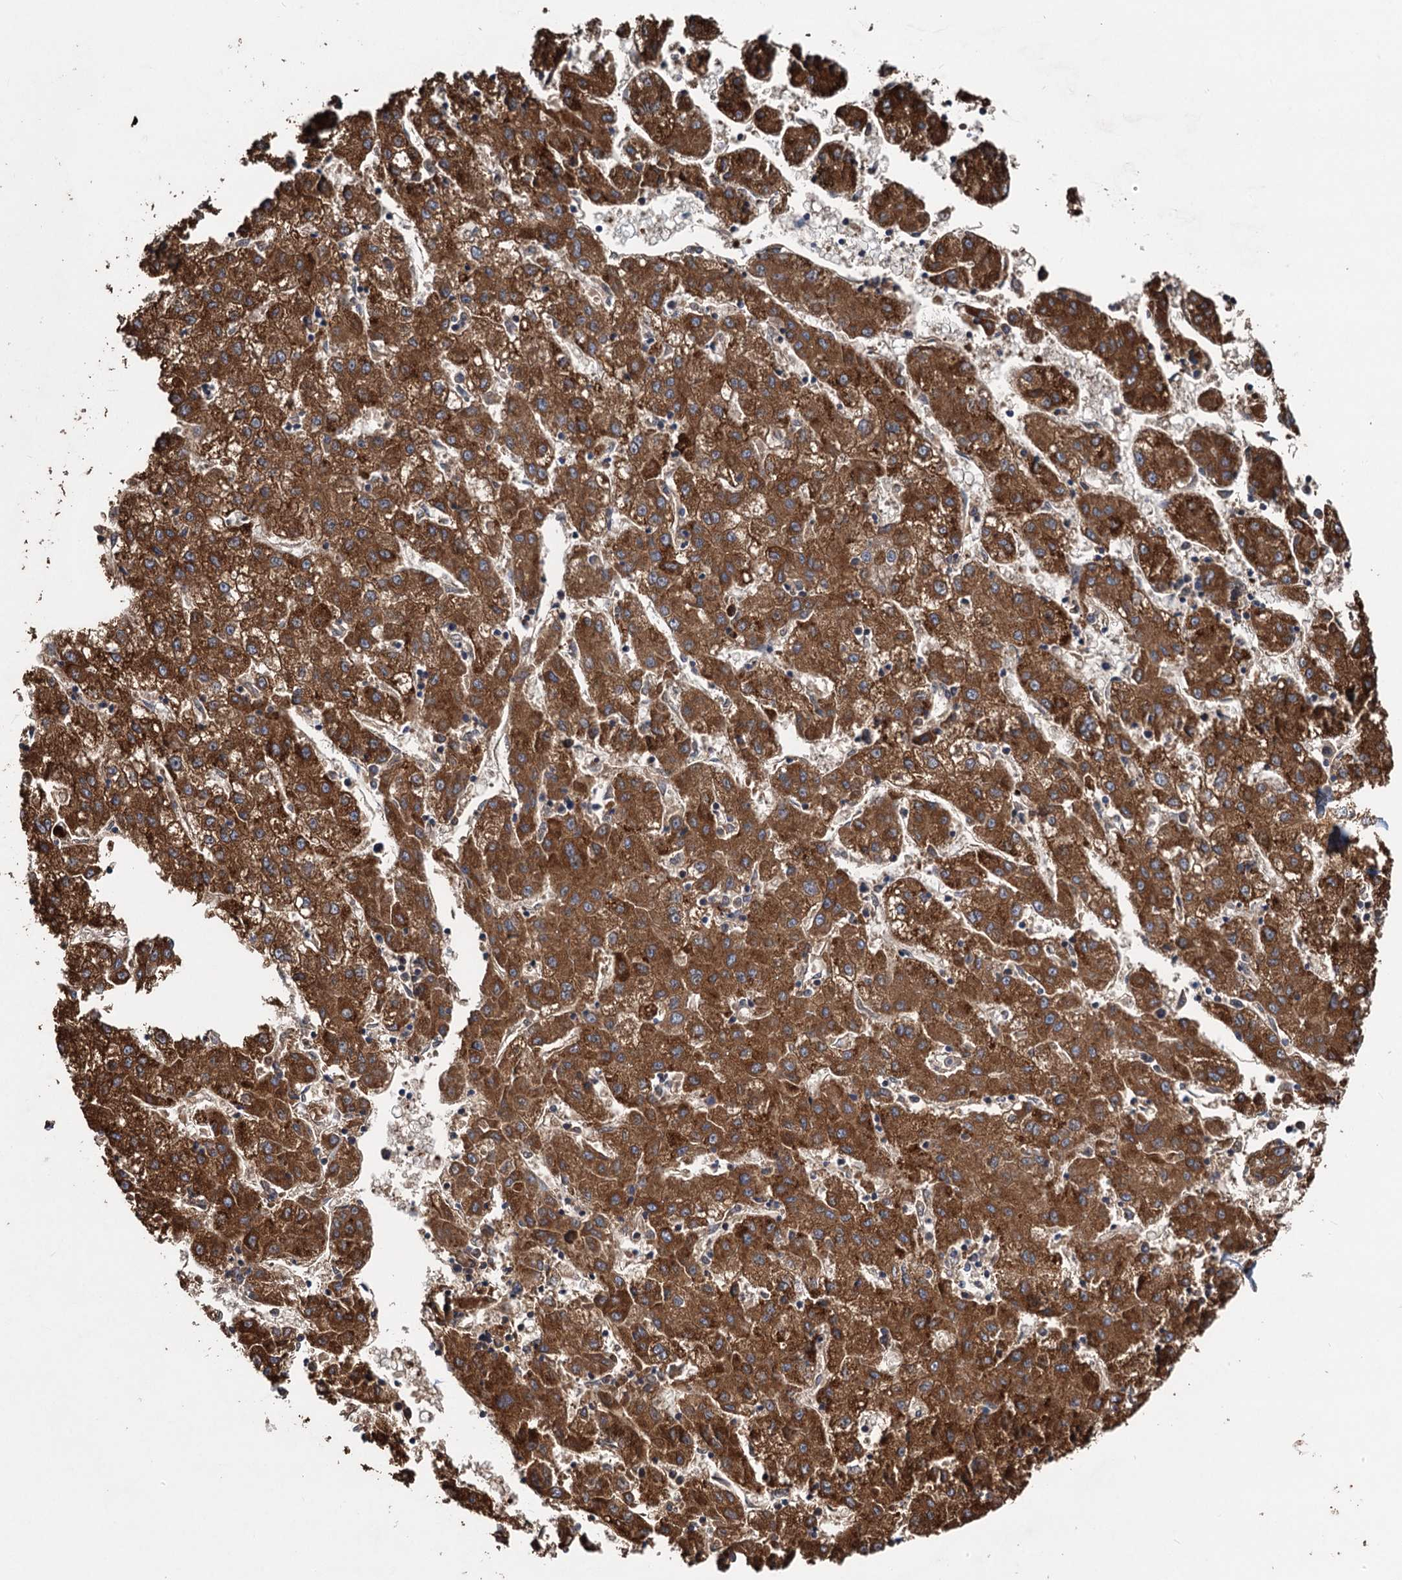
{"staining": {"intensity": "strong", "quantity": ">75%", "location": "cytoplasmic/membranous"}, "tissue": "liver cancer", "cell_type": "Tumor cells", "image_type": "cancer", "snomed": [{"axis": "morphology", "description": "Carcinoma, Hepatocellular, NOS"}, {"axis": "topography", "description": "Liver"}], "caption": "DAB (3,3'-diaminobenzidine) immunohistochemical staining of liver cancer demonstrates strong cytoplasmic/membranous protein expression in about >75% of tumor cells.", "gene": "OTUB1", "patient": {"sex": "male", "age": 72}}